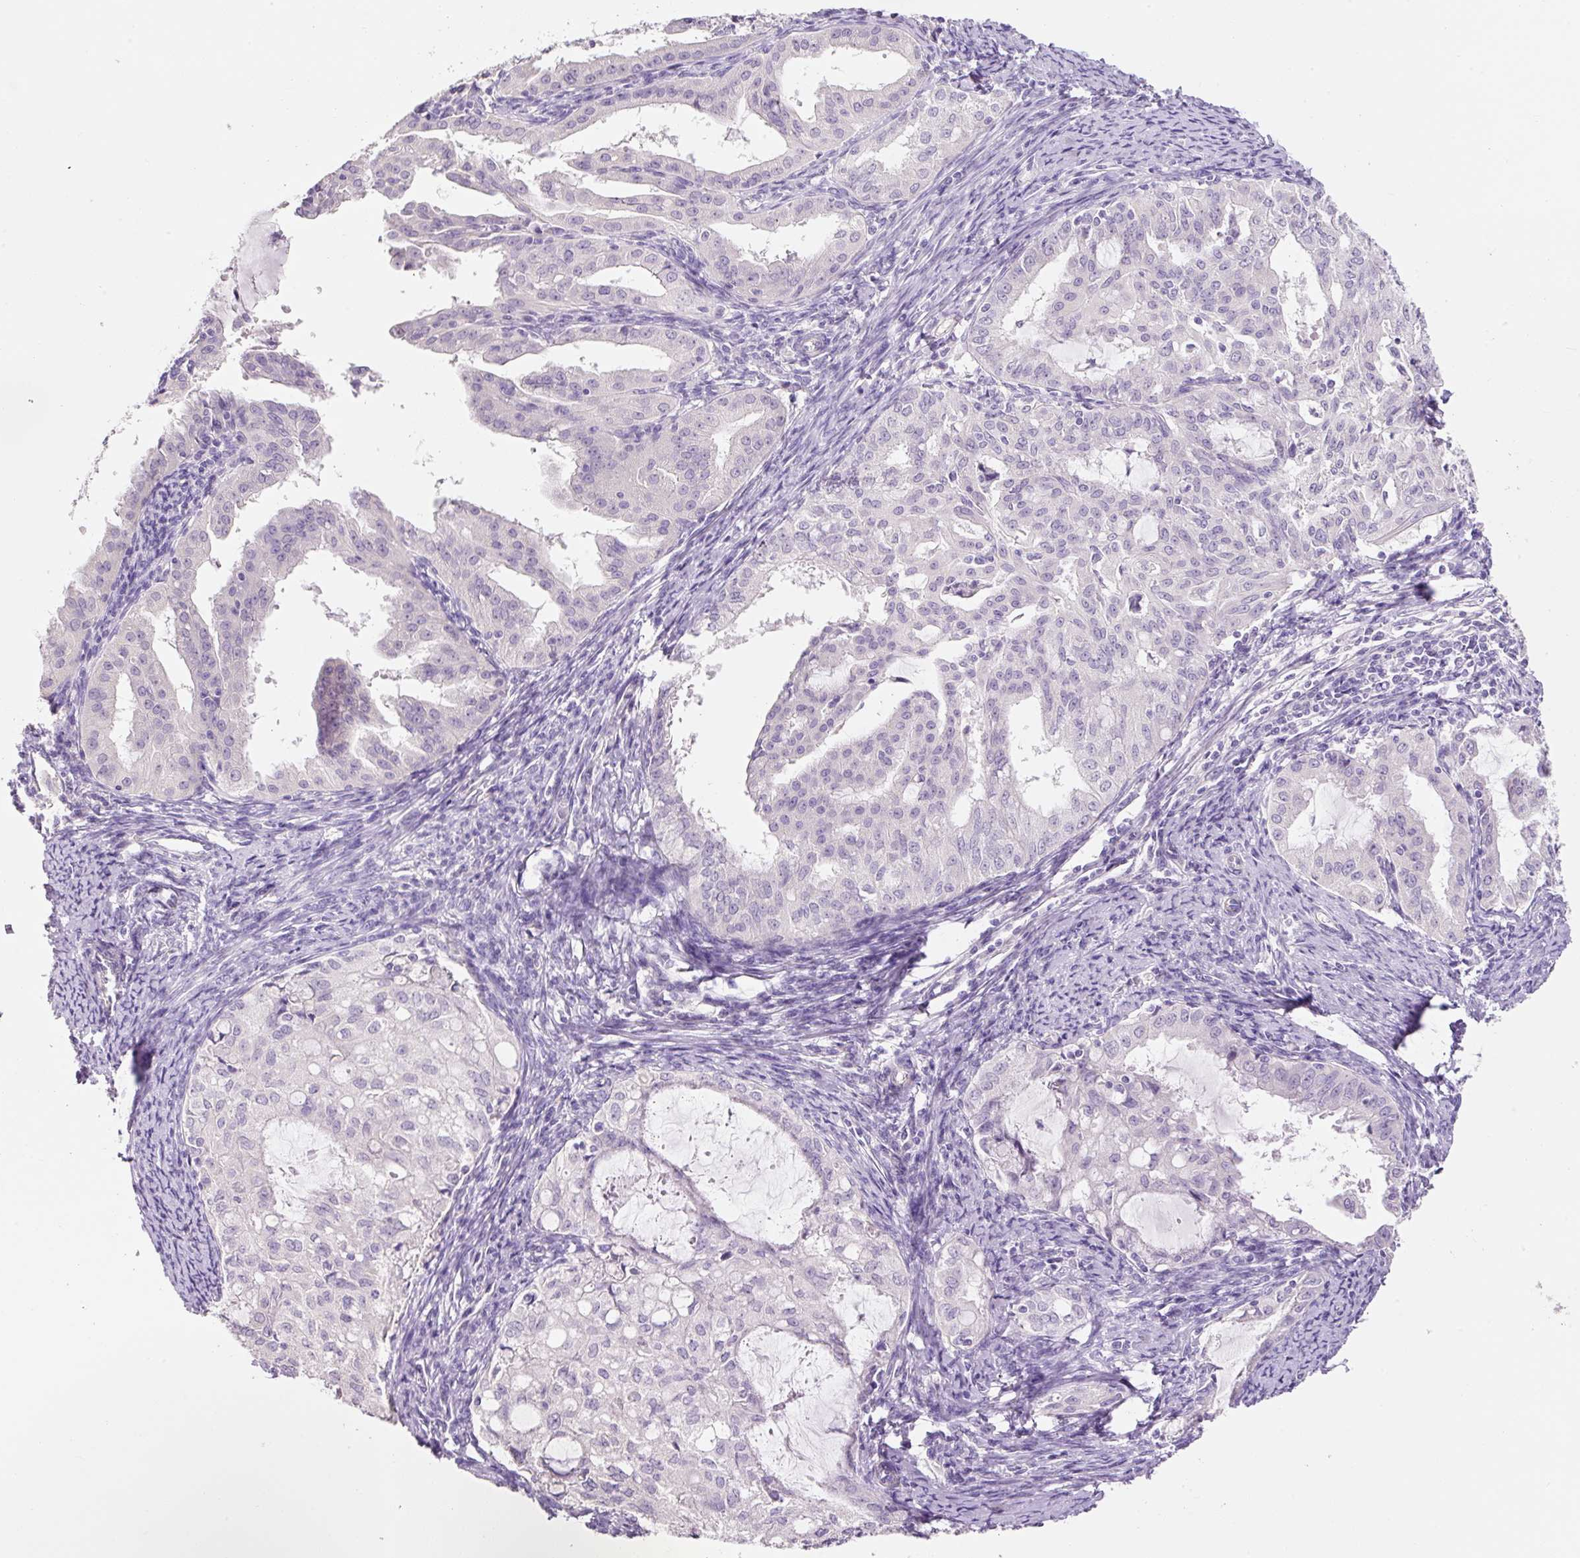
{"staining": {"intensity": "negative", "quantity": "none", "location": "none"}, "tissue": "endometrial cancer", "cell_type": "Tumor cells", "image_type": "cancer", "snomed": [{"axis": "morphology", "description": "Adenocarcinoma, NOS"}, {"axis": "topography", "description": "Endometrium"}], "caption": "The image shows no staining of tumor cells in endometrial cancer.", "gene": "SYP", "patient": {"sex": "female", "age": 70}}